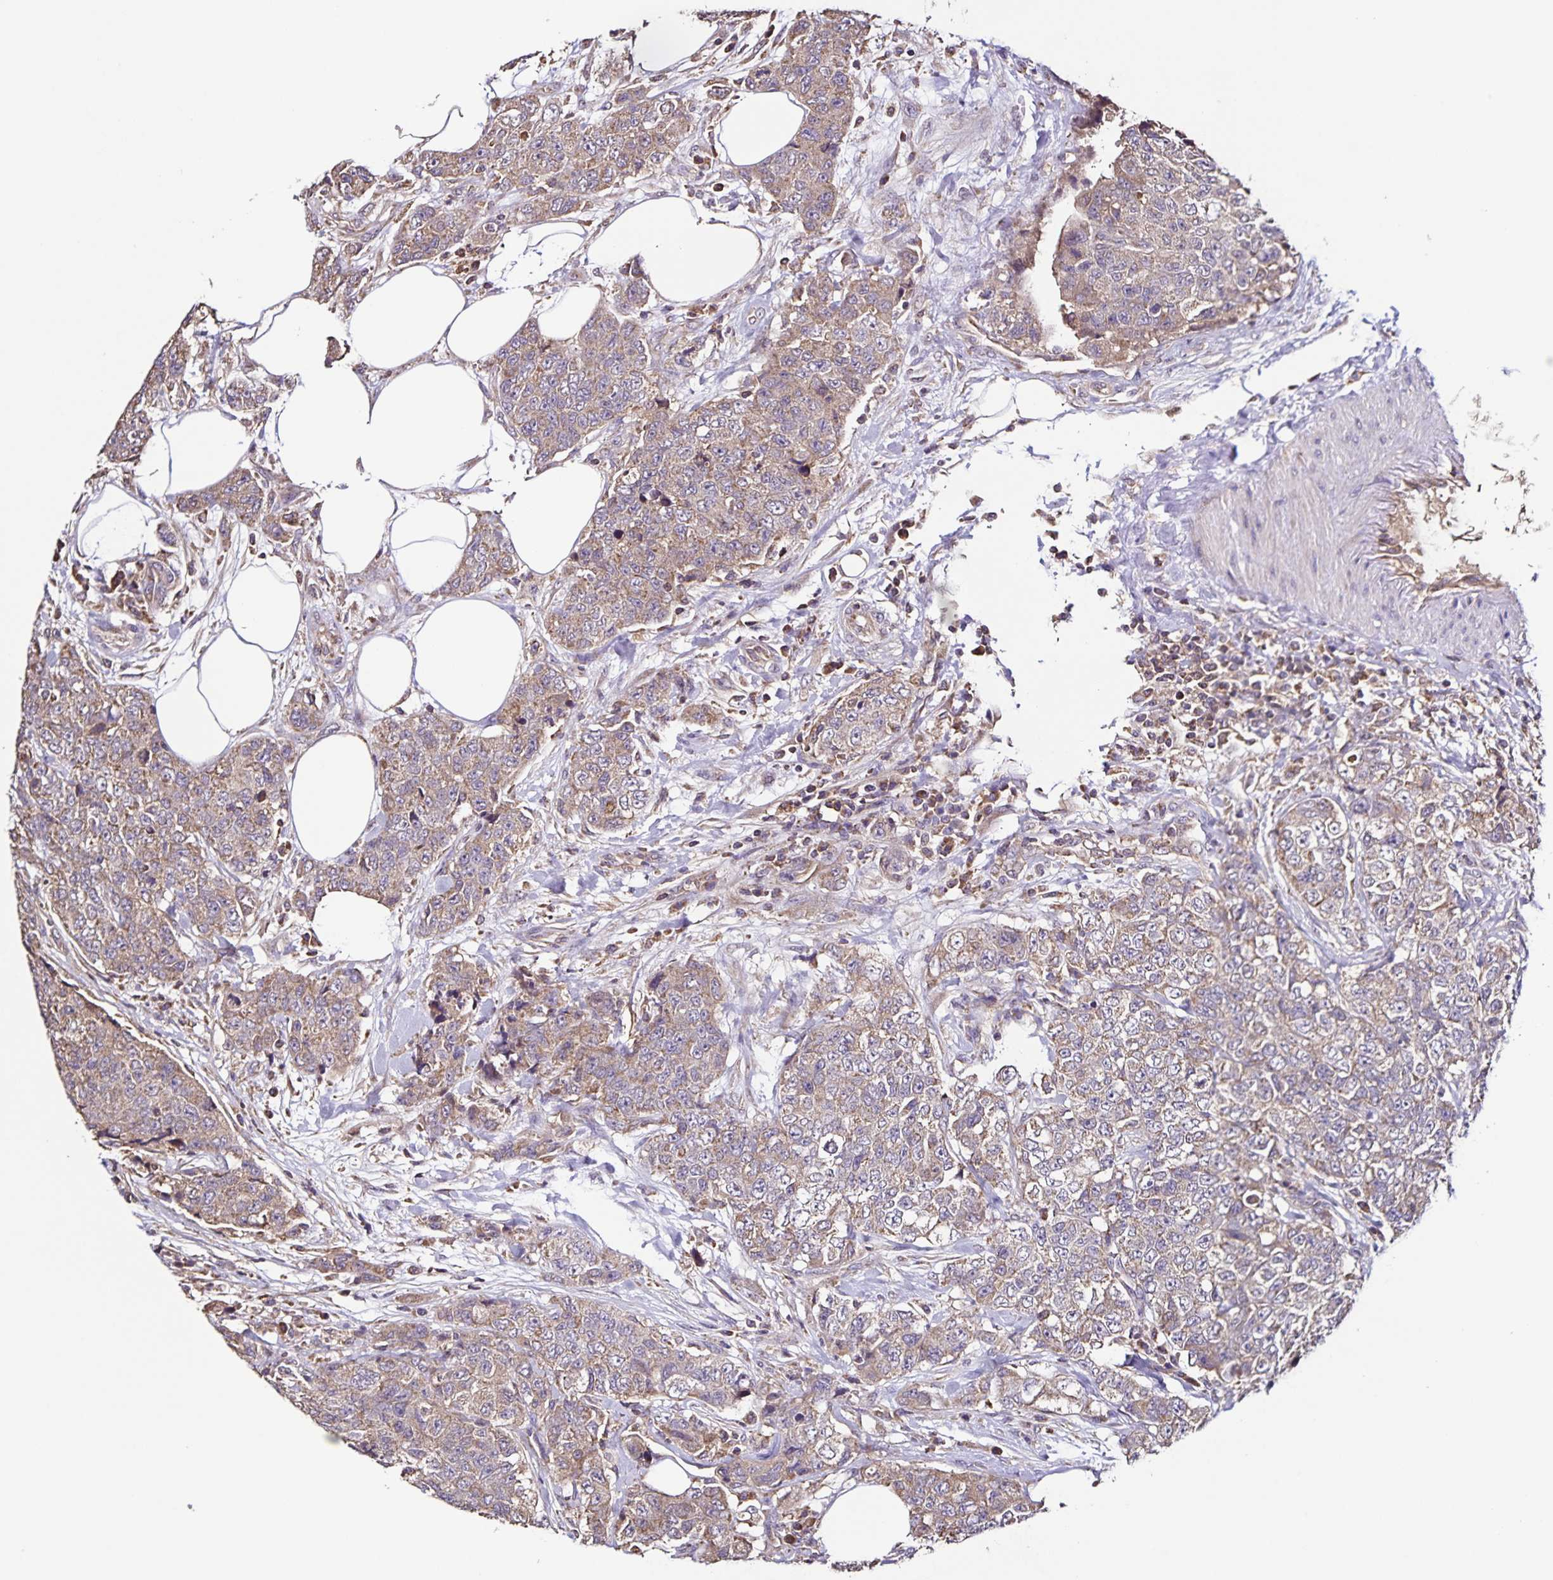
{"staining": {"intensity": "weak", "quantity": "25%-75%", "location": "cytoplasmic/membranous"}, "tissue": "urothelial cancer", "cell_type": "Tumor cells", "image_type": "cancer", "snomed": [{"axis": "morphology", "description": "Urothelial carcinoma, High grade"}, {"axis": "topography", "description": "Urinary bladder"}], "caption": "Human urothelial carcinoma (high-grade) stained with a brown dye demonstrates weak cytoplasmic/membranous positive staining in about 25%-75% of tumor cells.", "gene": "MAN1A1", "patient": {"sex": "female", "age": 78}}